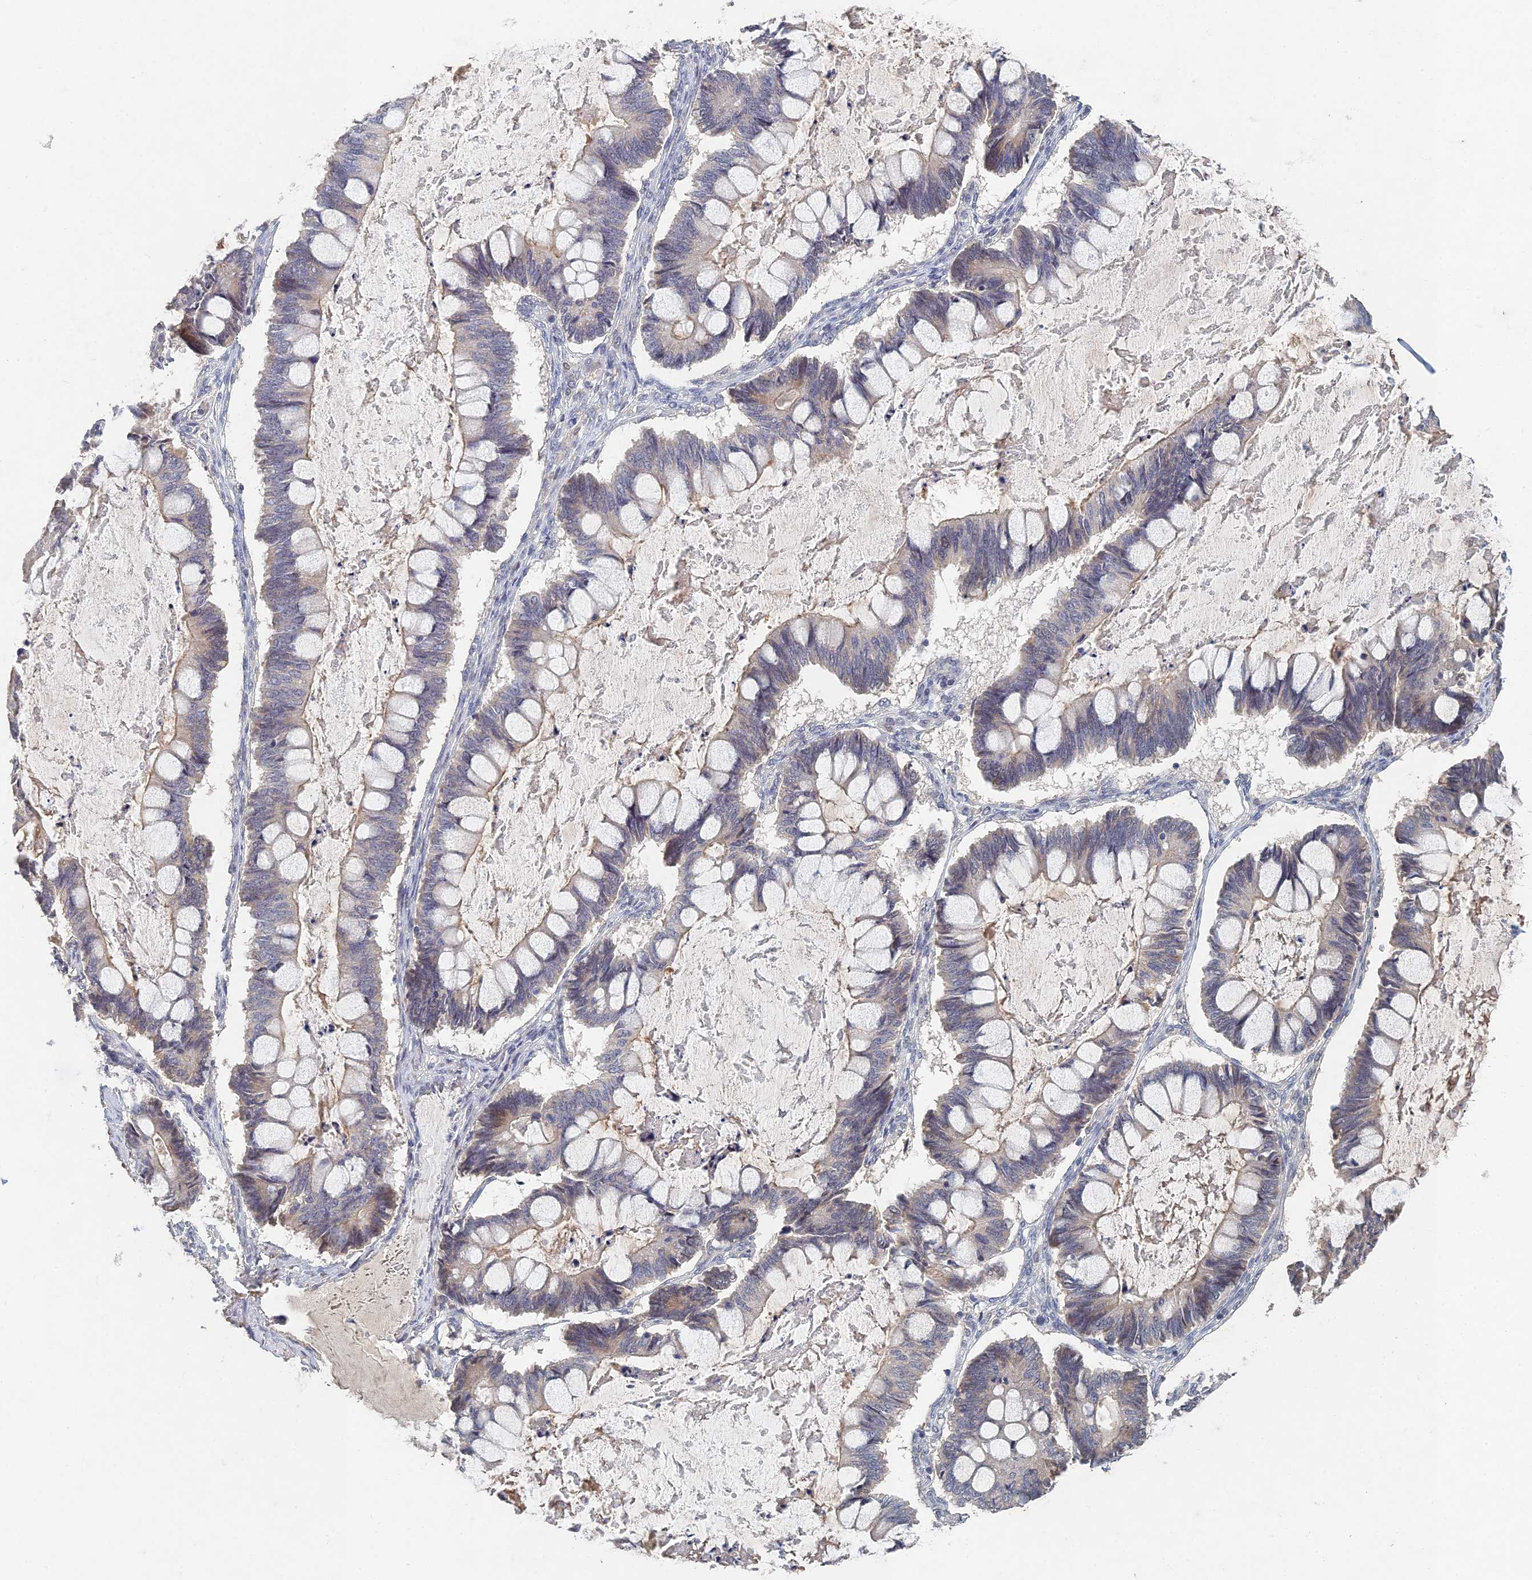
{"staining": {"intensity": "negative", "quantity": "none", "location": "none"}, "tissue": "ovarian cancer", "cell_type": "Tumor cells", "image_type": "cancer", "snomed": [{"axis": "morphology", "description": "Cystadenocarcinoma, mucinous, NOS"}, {"axis": "topography", "description": "Ovary"}], "caption": "A histopathology image of ovarian cancer (mucinous cystadenocarcinoma) stained for a protein shows no brown staining in tumor cells.", "gene": "GNA15", "patient": {"sex": "female", "age": 61}}